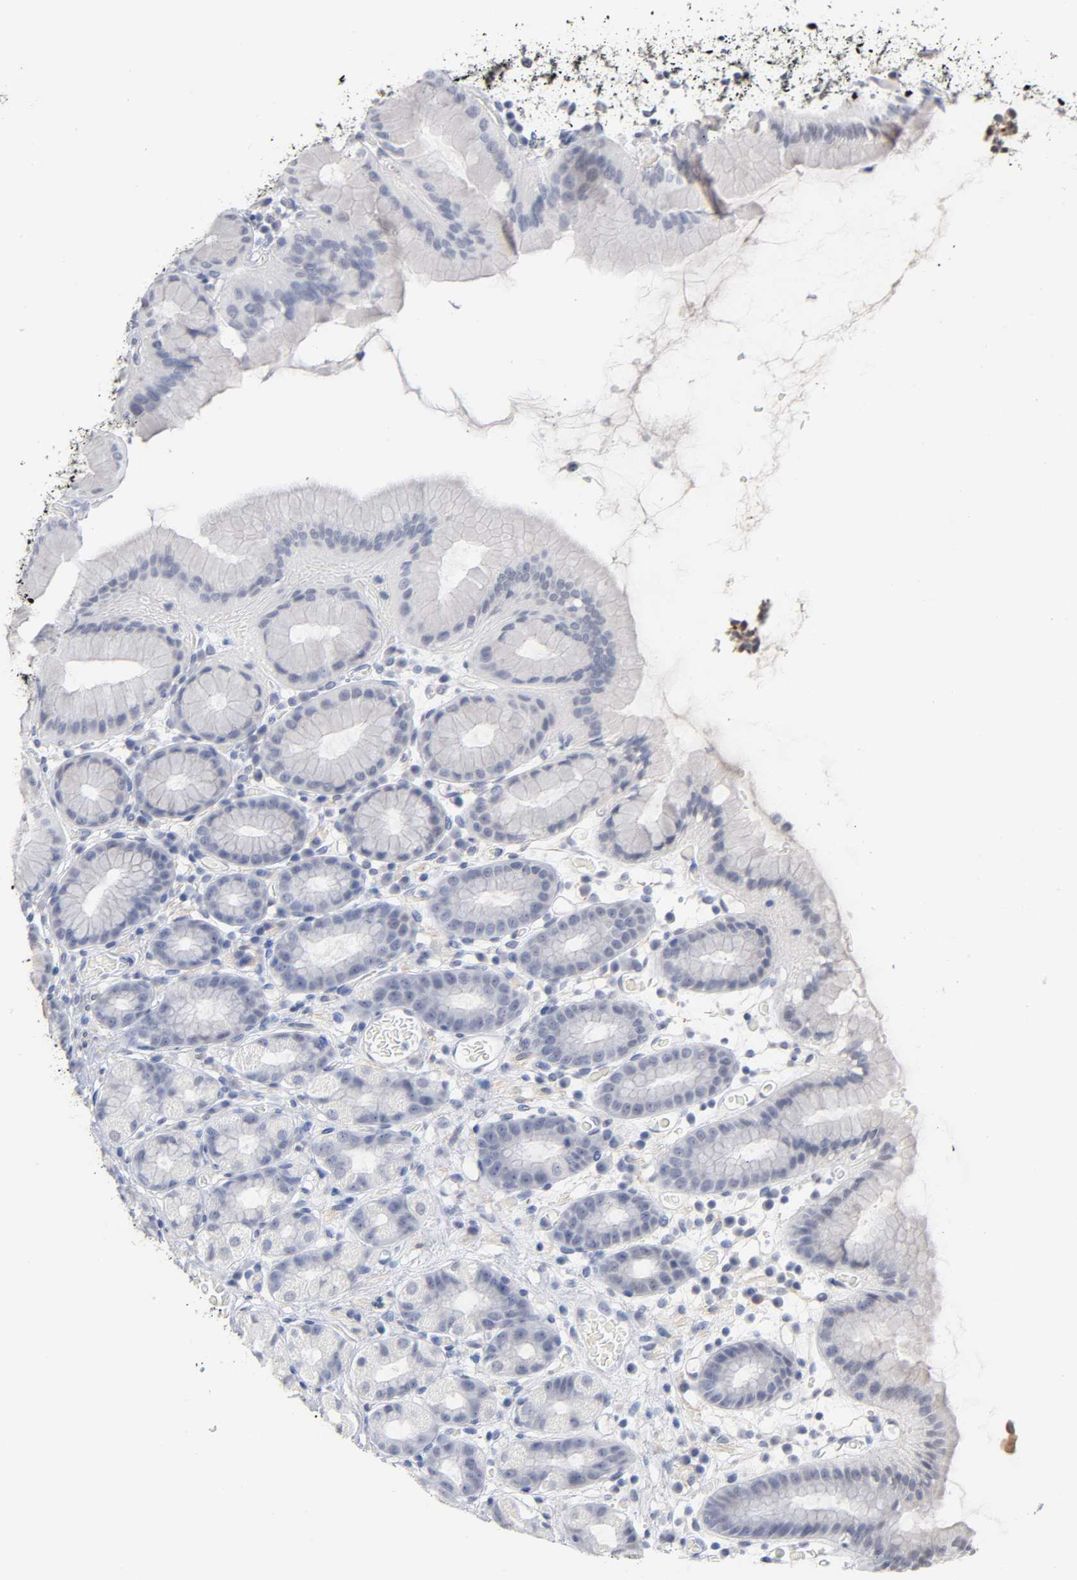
{"staining": {"intensity": "weak", "quantity": "25%-75%", "location": "nuclear"}, "tissue": "stomach", "cell_type": "Glandular cells", "image_type": "normal", "snomed": [{"axis": "morphology", "description": "Normal tissue, NOS"}, {"axis": "topography", "description": "Stomach, upper"}], "caption": "High-magnification brightfield microscopy of benign stomach stained with DAB (brown) and counterstained with hematoxylin (blue). glandular cells exhibit weak nuclear staining is present in approximately25%-75% of cells. (Brightfield microscopy of DAB IHC at high magnification).", "gene": "CRABP2", "patient": {"sex": "male", "age": 68}}